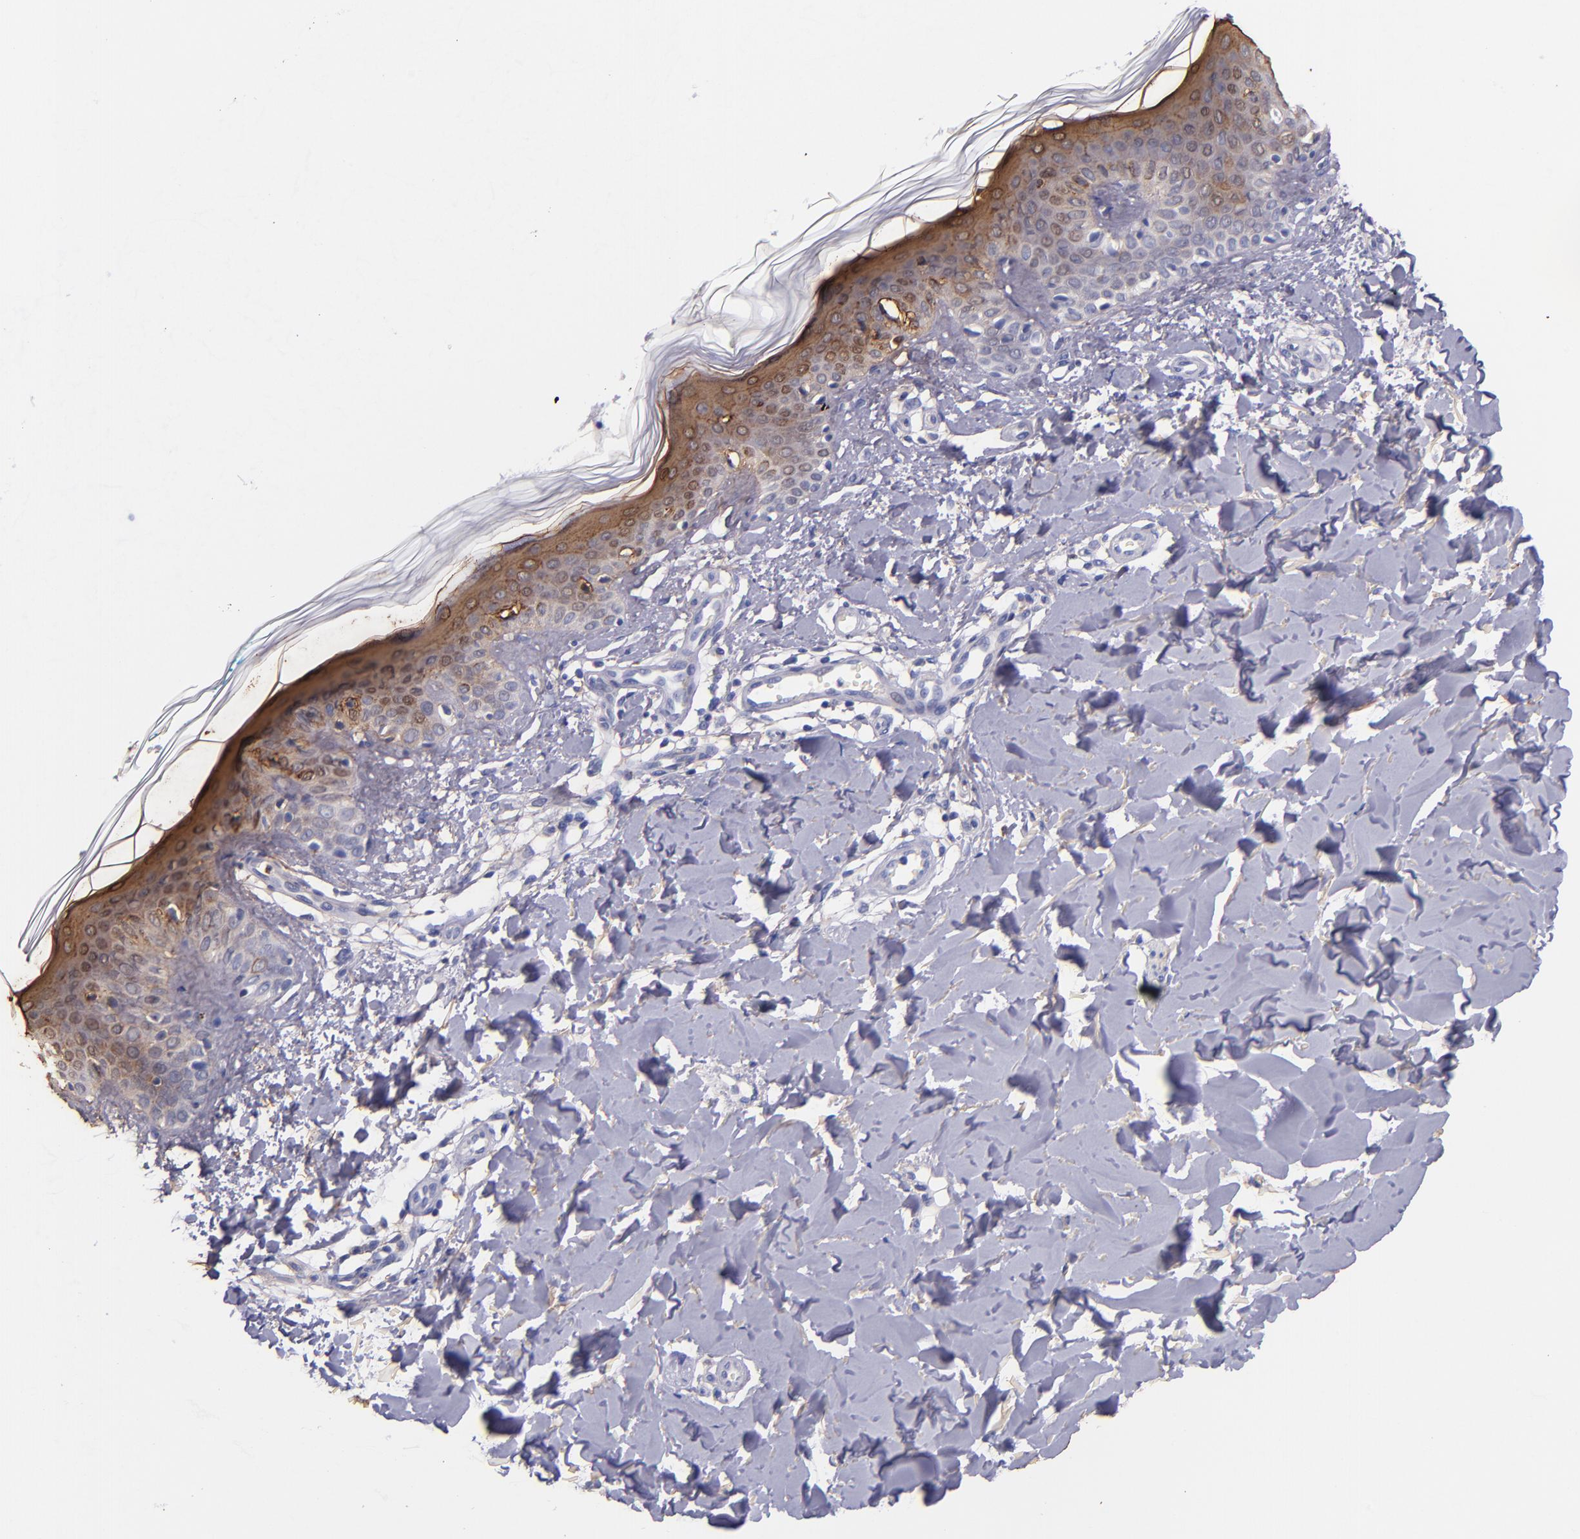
{"staining": {"intensity": "negative", "quantity": "none", "location": "none"}, "tissue": "skin", "cell_type": "Fibroblasts", "image_type": "normal", "snomed": [{"axis": "morphology", "description": "Normal tissue, NOS"}, {"axis": "topography", "description": "Skin"}], "caption": "A high-resolution photomicrograph shows immunohistochemistry (IHC) staining of benign skin, which demonstrates no significant expression in fibroblasts.", "gene": "IVL", "patient": {"sex": "male", "age": 32}}